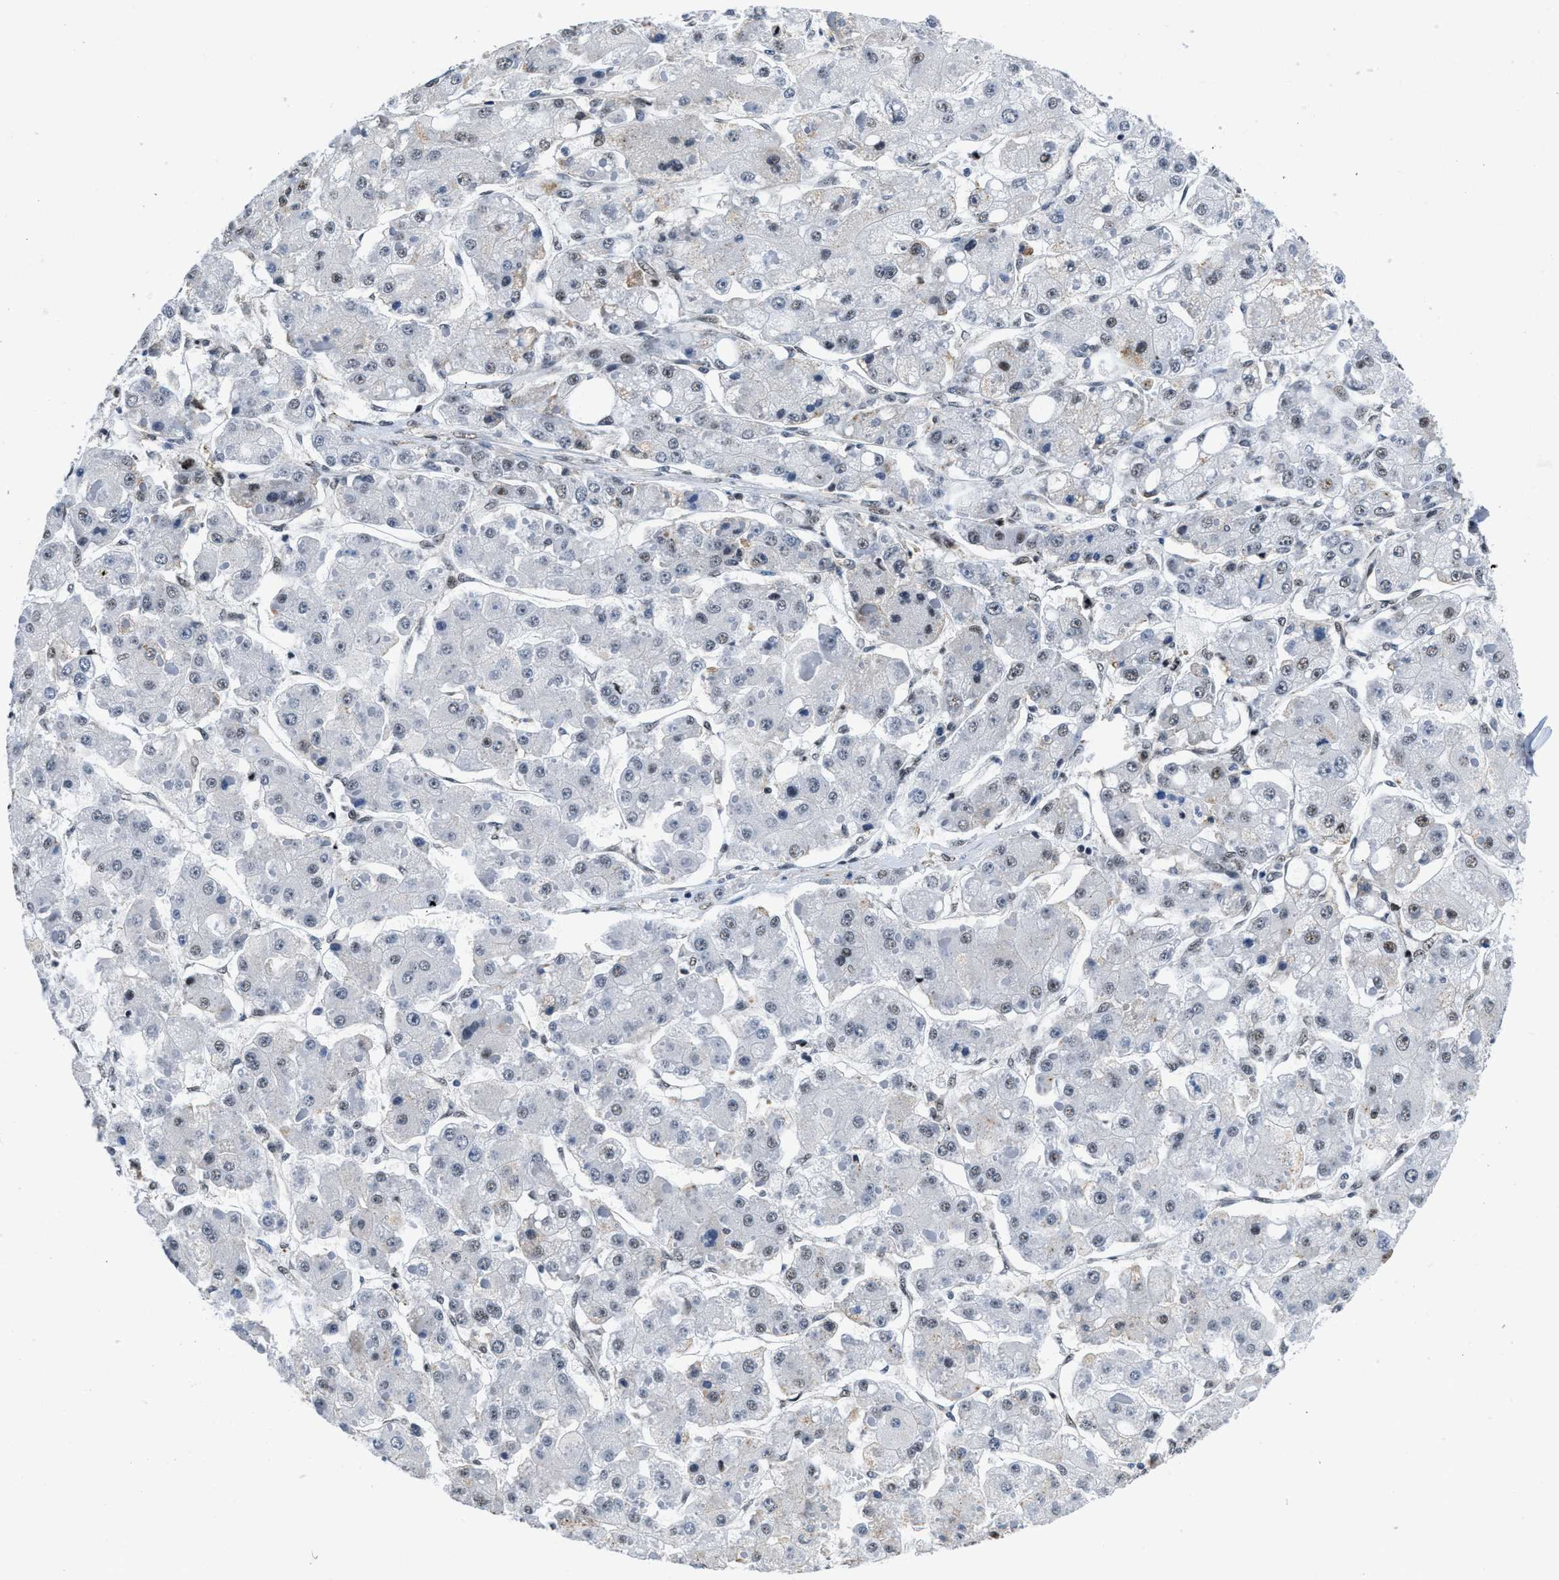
{"staining": {"intensity": "moderate", "quantity": "<25%", "location": "nuclear"}, "tissue": "liver cancer", "cell_type": "Tumor cells", "image_type": "cancer", "snomed": [{"axis": "morphology", "description": "Carcinoma, Hepatocellular, NOS"}, {"axis": "topography", "description": "Liver"}], "caption": "Moderate nuclear positivity is seen in approximately <25% of tumor cells in liver hepatocellular carcinoma.", "gene": "HNRNPH2", "patient": {"sex": "female", "age": 73}}